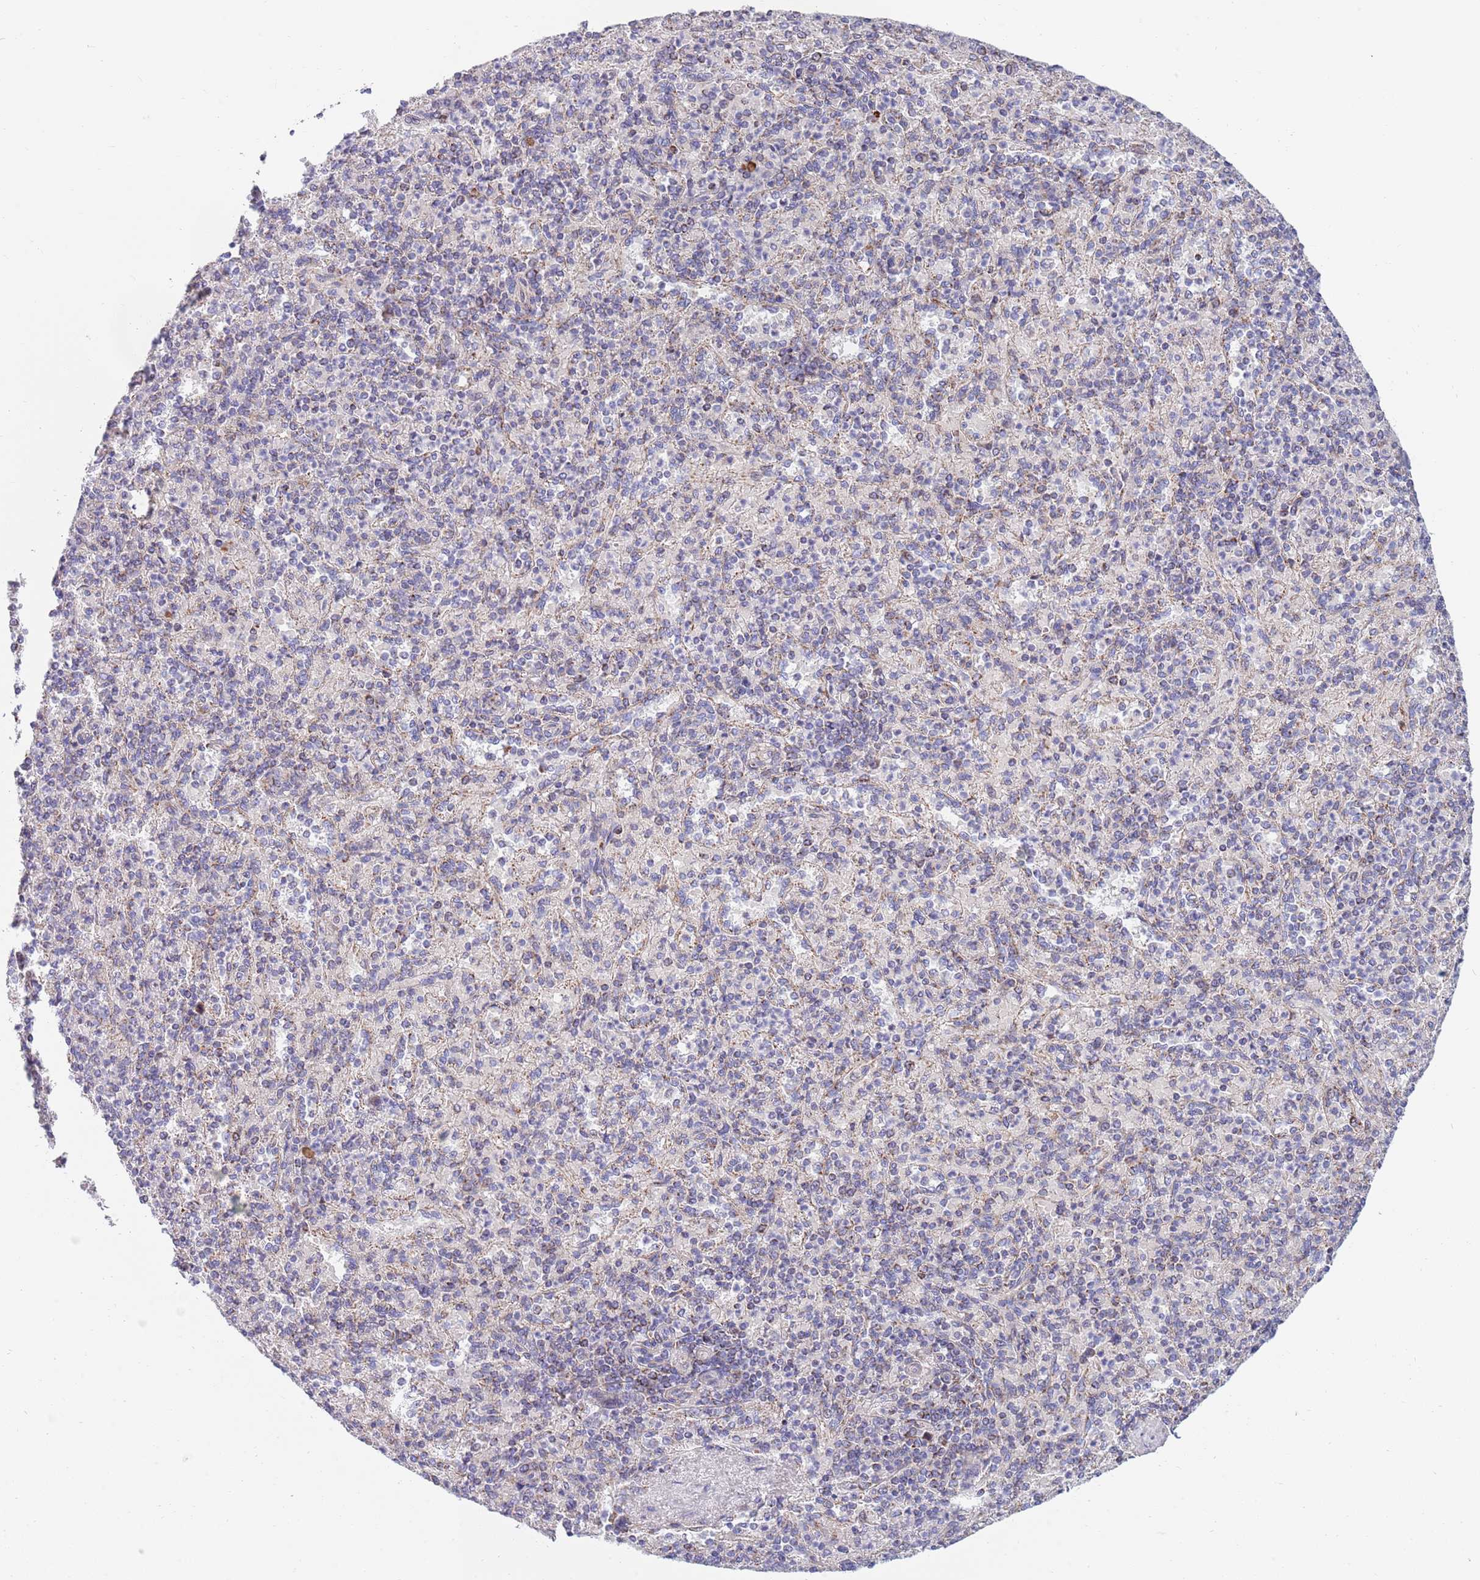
{"staining": {"intensity": "moderate", "quantity": "<25%", "location": "cytoplasmic/membranous"}, "tissue": "spleen", "cell_type": "Cells in red pulp", "image_type": "normal", "snomed": [{"axis": "morphology", "description": "Normal tissue, NOS"}, {"axis": "topography", "description": "Spleen"}], "caption": "Immunohistochemical staining of unremarkable spleen demonstrates <25% levels of moderate cytoplasmic/membranous protein expression in approximately <25% of cells in red pulp. The staining was performed using DAB (3,3'-diaminobenzidine), with brown indicating positive protein expression. Nuclei are stained blue with hematoxylin.", "gene": "EMC8", "patient": {"sex": "male", "age": 82}}